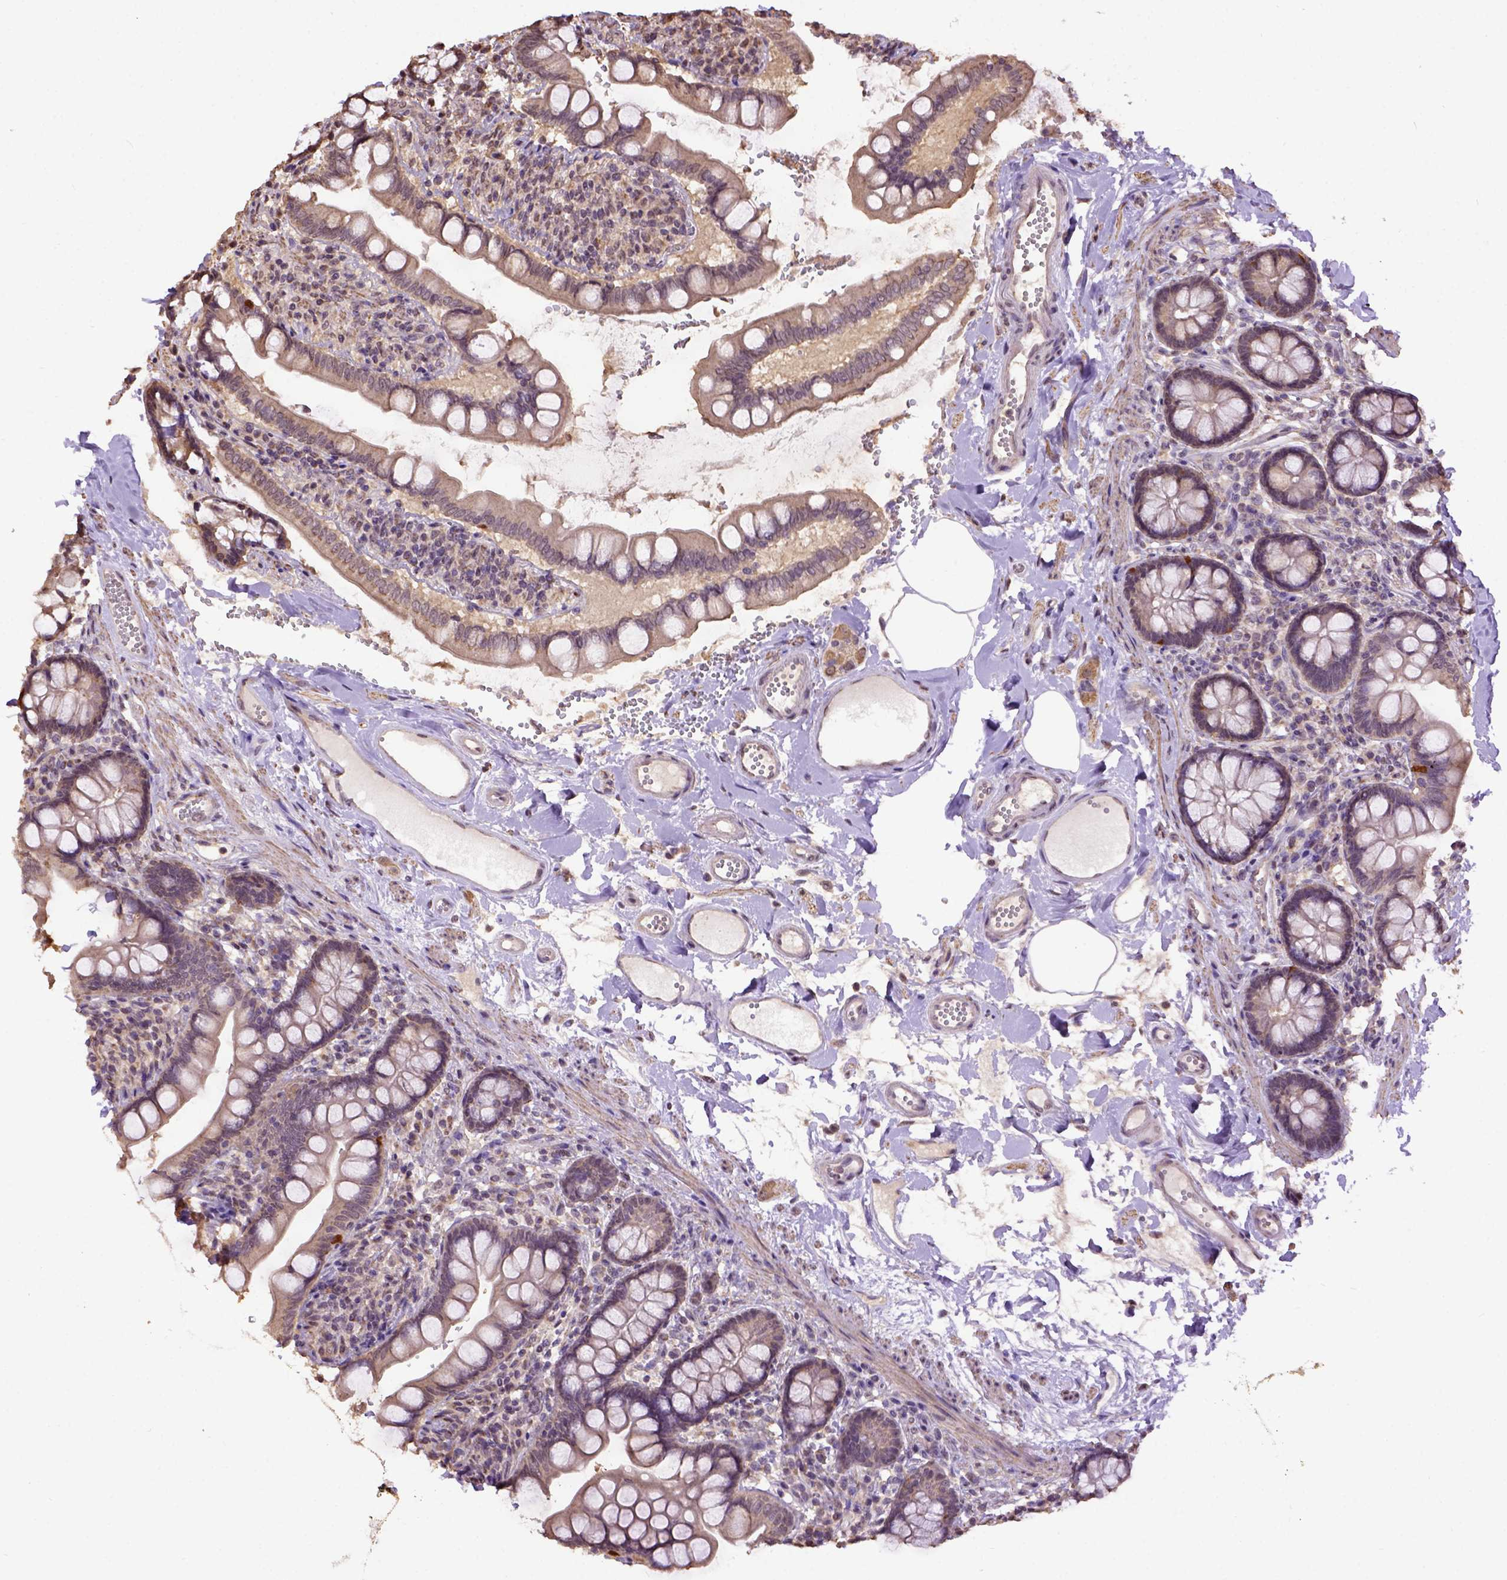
{"staining": {"intensity": "strong", "quantity": "<25%", "location": "cytoplasmic/membranous"}, "tissue": "small intestine", "cell_type": "Glandular cells", "image_type": "normal", "snomed": [{"axis": "morphology", "description": "Normal tissue, NOS"}, {"axis": "topography", "description": "Small intestine"}], "caption": "Protein staining displays strong cytoplasmic/membranous positivity in approximately <25% of glandular cells in unremarkable small intestine.", "gene": "WDR17", "patient": {"sex": "female", "age": 56}}